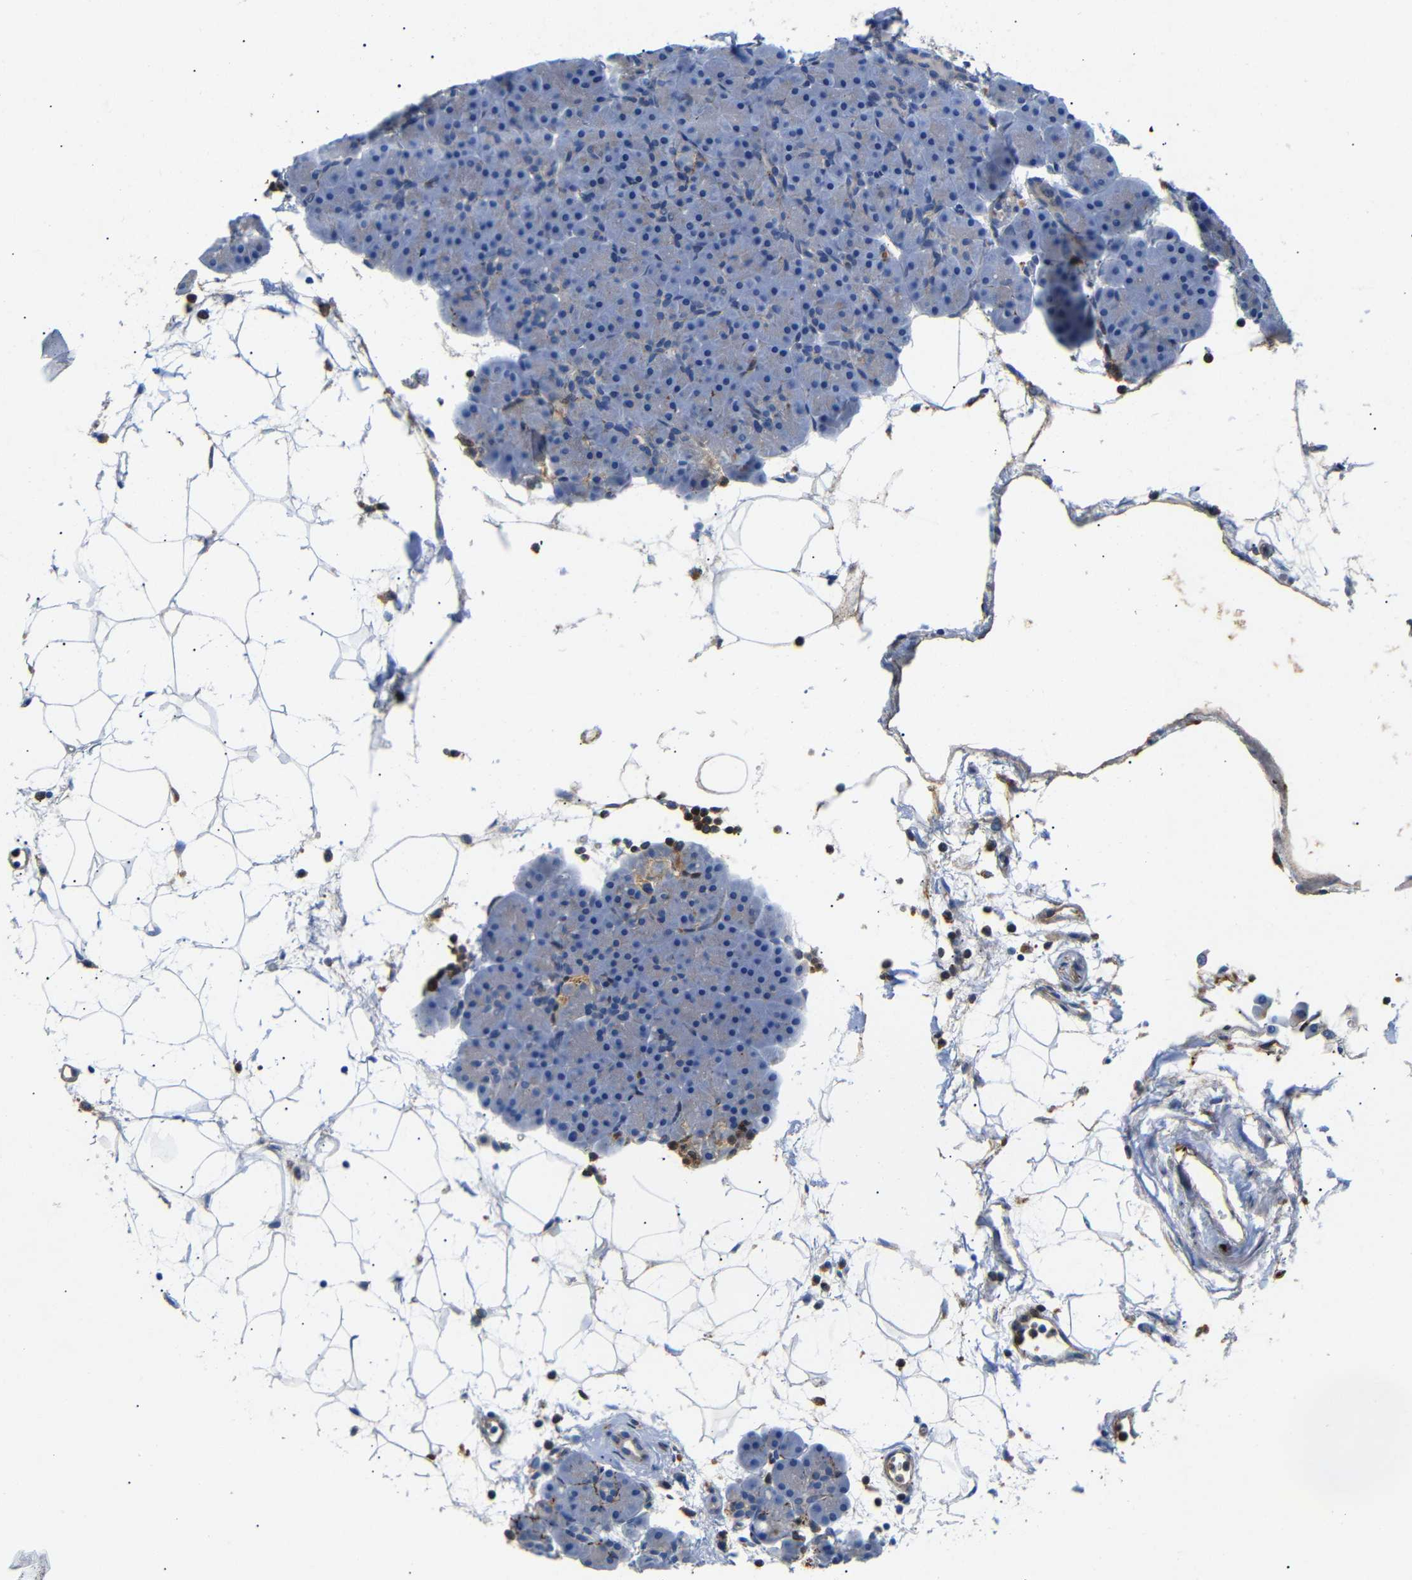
{"staining": {"intensity": "weak", "quantity": "25%-75%", "location": "cytoplasmic/membranous"}, "tissue": "pancreas", "cell_type": "Exocrine glandular cells", "image_type": "normal", "snomed": [{"axis": "morphology", "description": "Normal tissue, NOS"}, {"axis": "topography", "description": "Pancreas"}], "caption": "A high-resolution photomicrograph shows immunohistochemistry (IHC) staining of benign pancreas, which exhibits weak cytoplasmic/membranous positivity in approximately 25%-75% of exocrine glandular cells. (DAB = brown stain, brightfield microscopy at high magnification).", "gene": "SDCBP", "patient": {"sex": "male", "age": 66}}